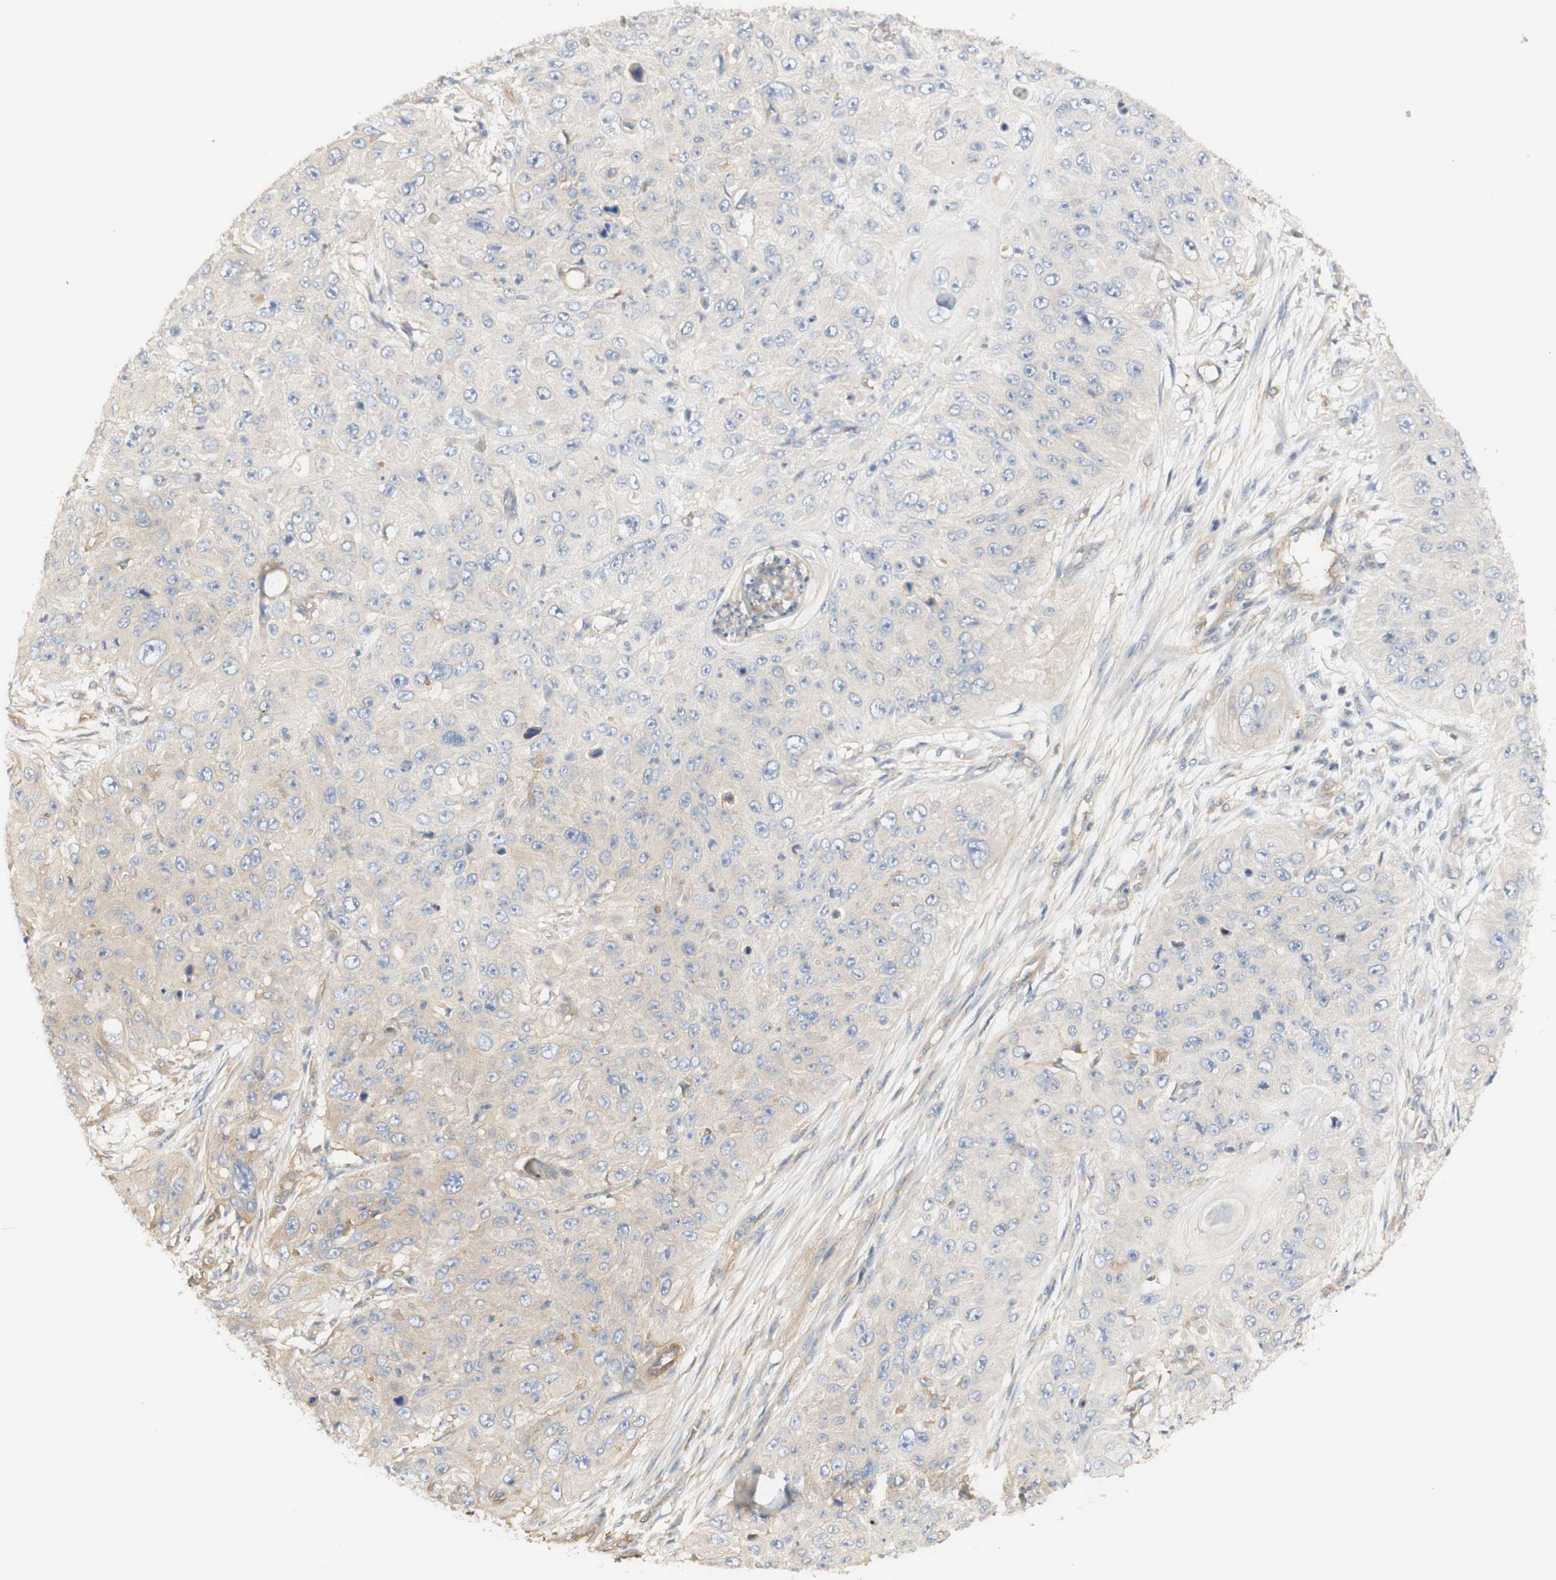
{"staining": {"intensity": "weak", "quantity": "25%-75%", "location": "cytoplasmic/membranous"}, "tissue": "skin cancer", "cell_type": "Tumor cells", "image_type": "cancer", "snomed": [{"axis": "morphology", "description": "Squamous cell carcinoma, NOS"}, {"axis": "topography", "description": "Skin"}], "caption": "Brown immunohistochemical staining in human squamous cell carcinoma (skin) exhibits weak cytoplasmic/membranous expression in approximately 25%-75% of tumor cells.", "gene": "IKBKG", "patient": {"sex": "female", "age": 80}}